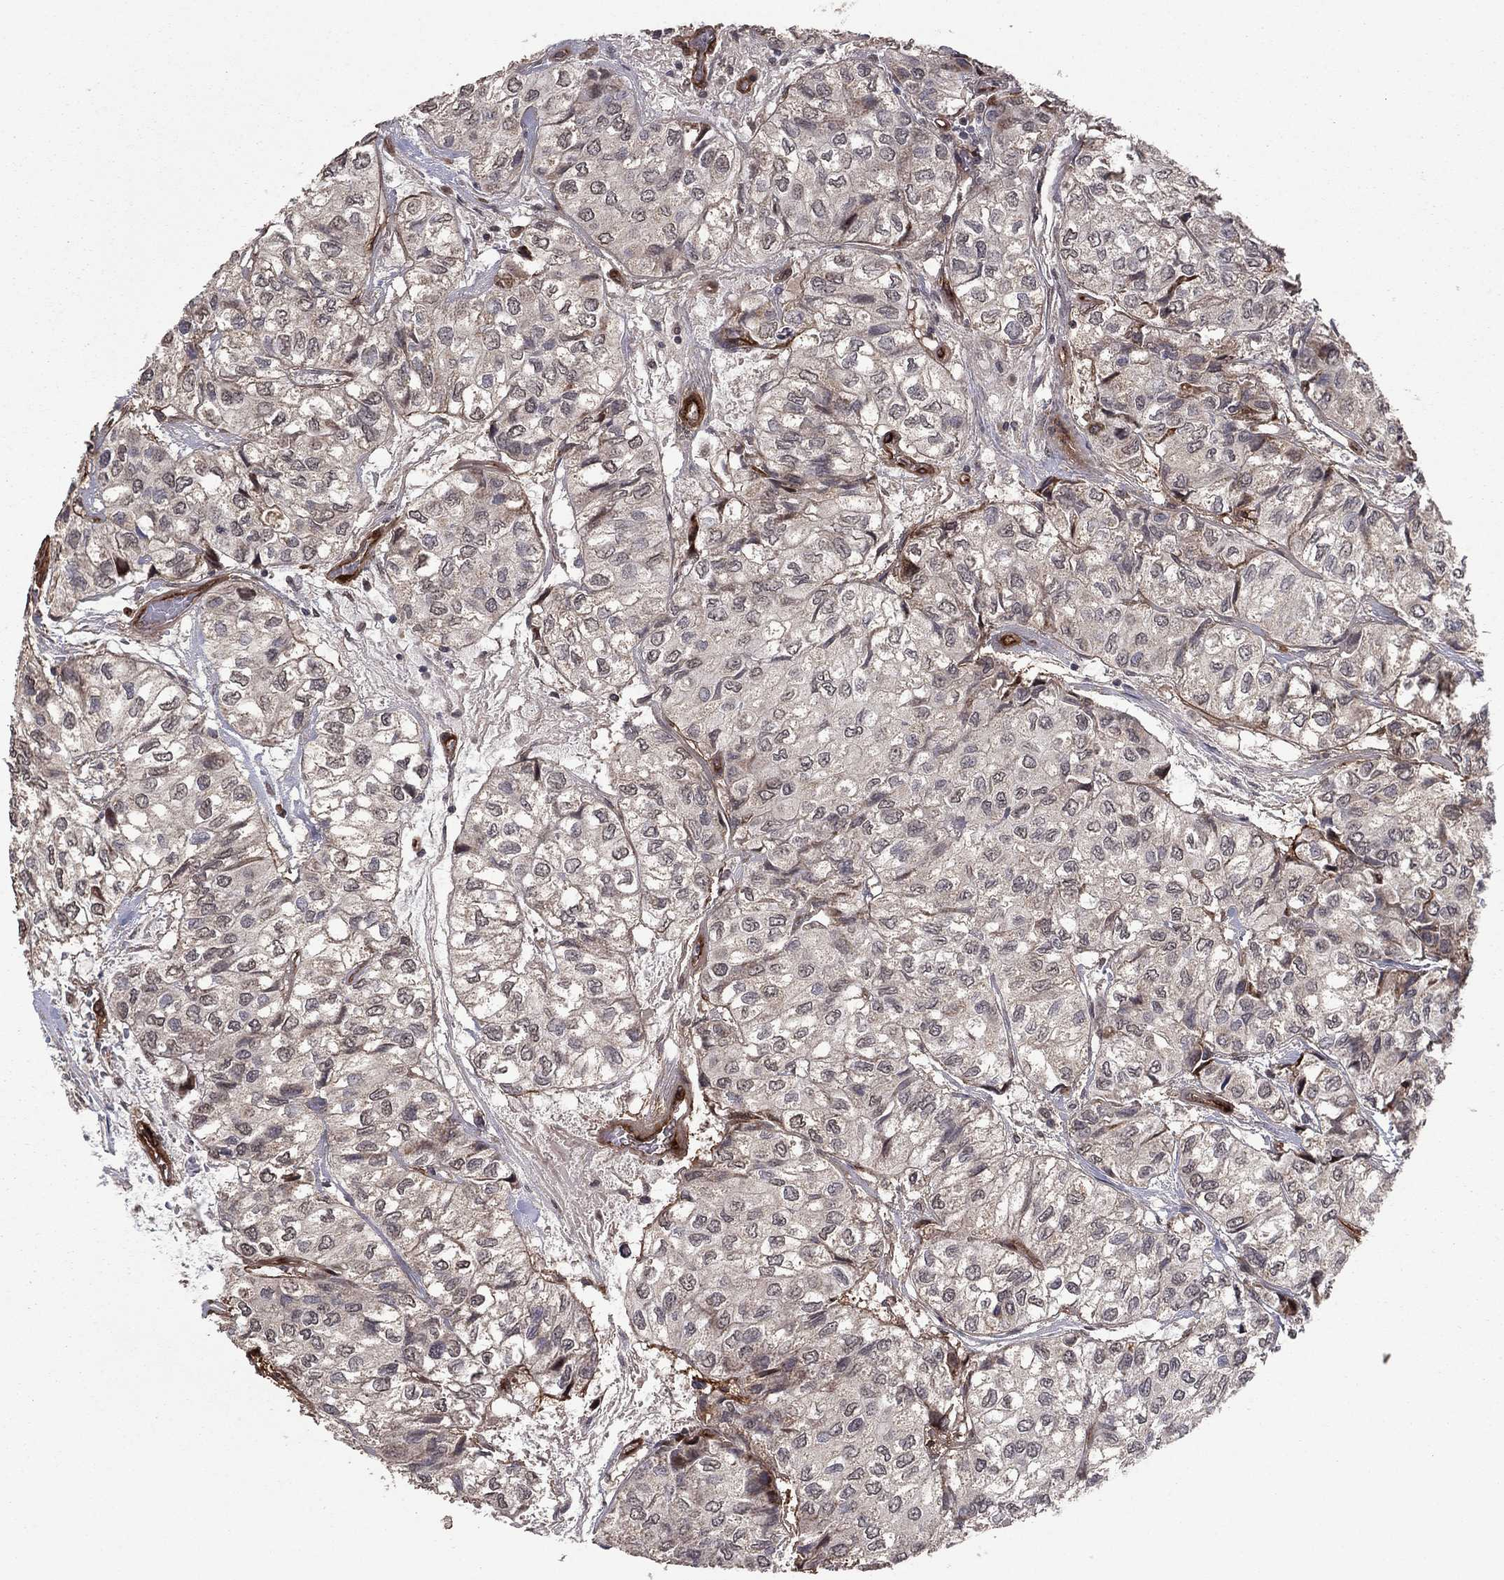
{"staining": {"intensity": "negative", "quantity": "none", "location": "none"}, "tissue": "urothelial cancer", "cell_type": "Tumor cells", "image_type": "cancer", "snomed": [{"axis": "morphology", "description": "Urothelial carcinoma, High grade"}, {"axis": "topography", "description": "Urinary bladder"}], "caption": "Urothelial cancer was stained to show a protein in brown. There is no significant positivity in tumor cells. (DAB immunohistochemistry, high magnification).", "gene": "COL18A1", "patient": {"sex": "male", "age": 73}}